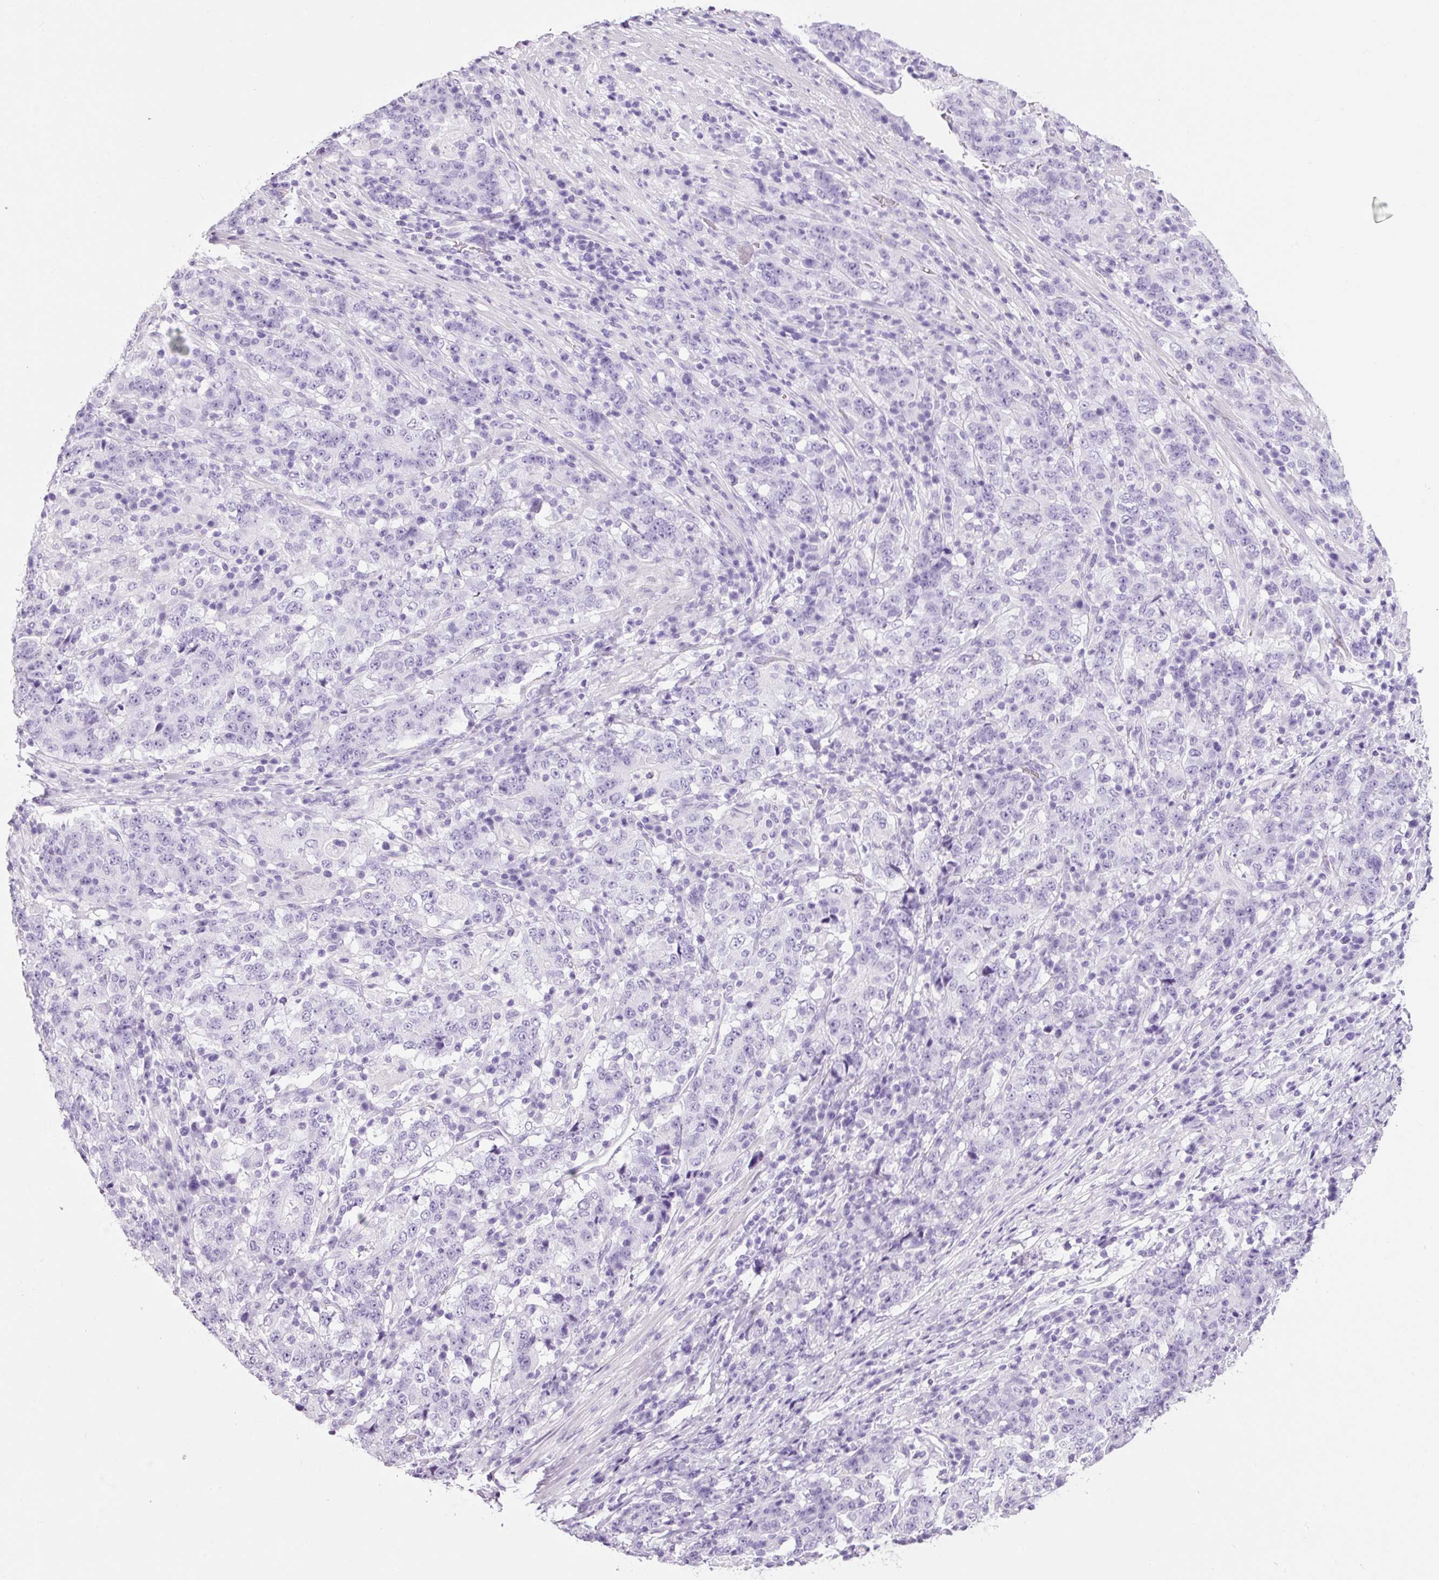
{"staining": {"intensity": "negative", "quantity": "none", "location": "none"}, "tissue": "stomach cancer", "cell_type": "Tumor cells", "image_type": "cancer", "snomed": [{"axis": "morphology", "description": "Adenocarcinoma, NOS"}, {"axis": "topography", "description": "Stomach"}], "caption": "The IHC image has no significant expression in tumor cells of adenocarcinoma (stomach) tissue.", "gene": "ADSS1", "patient": {"sex": "male", "age": 59}}